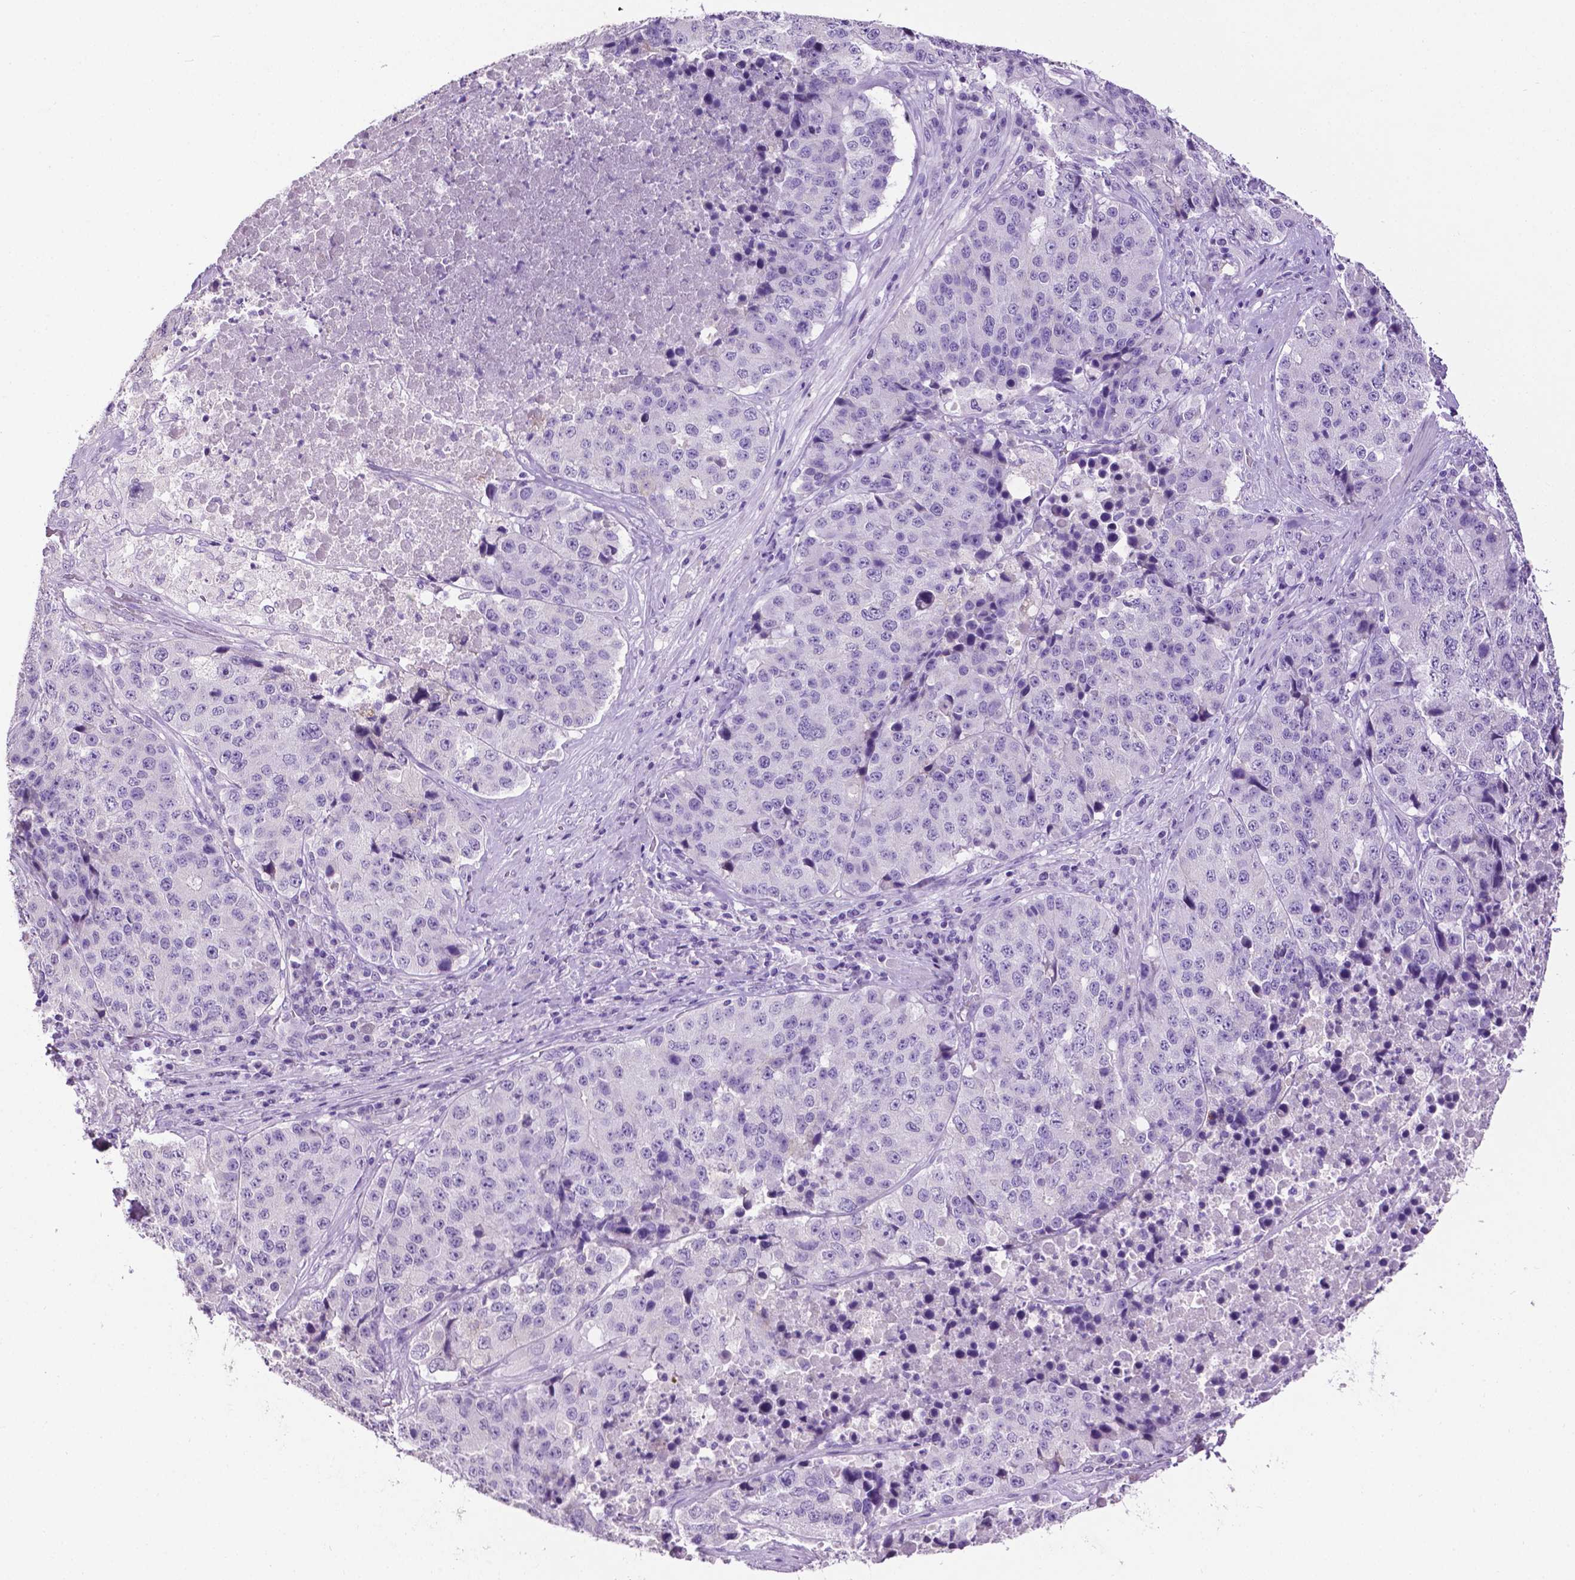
{"staining": {"intensity": "negative", "quantity": "none", "location": "none"}, "tissue": "stomach cancer", "cell_type": "Tumor cells", "image_type": "cancer", "snomed": [{"axis": "morphology", "description": "Adenocarcinoma, NOS"}, {"axis": "topography", "description": "Stomach"}], "caption": "High magnification brightfield microscopy of stomach cancer (adenocarcinoma) stained with DAB (3,3'-diaminobenzidine) (brown) and counterstained with hematoxylin (blue): tumor cells show no significant staining.", "gene": "TACSTD2", "patient": {"sex": "male", "age": 71}}